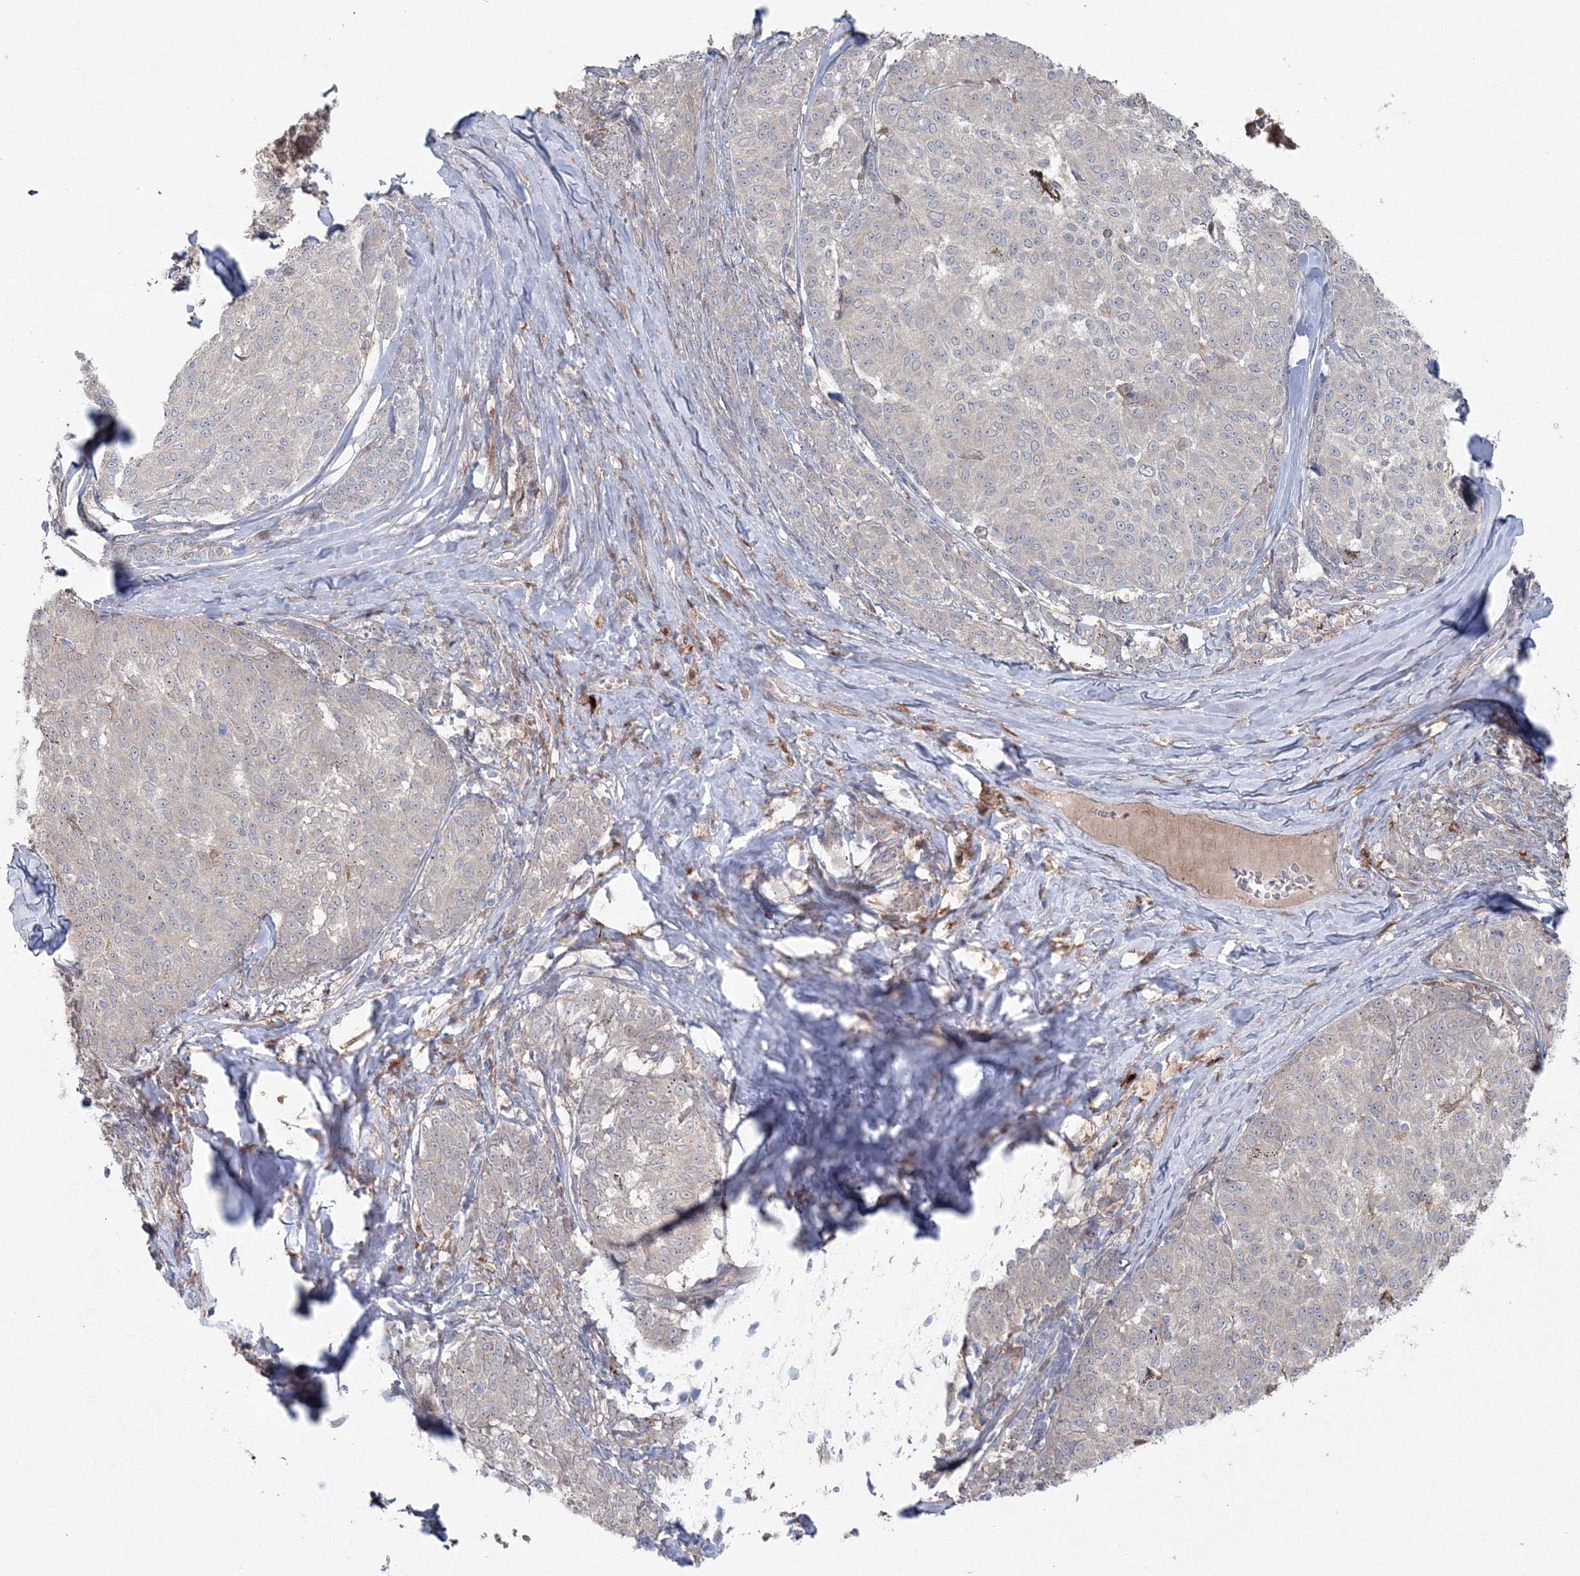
{"staining": {"intensity": "negative", "quantity": "none", "location": "none"}, "tissue": "melanoma", "cell_type": "Tumor cells", "image_type": "cancer", "snomed": [{"axis": "morphology", "description": "Malignant melanoma, NOS"}, {"axis": "topography", "description": "Skin"}], "caption": "Tumor cells are negative for brown protein staining in melanoma.", "gene": "MKRN2", "patient": {"sex": "female", "age": 72}}